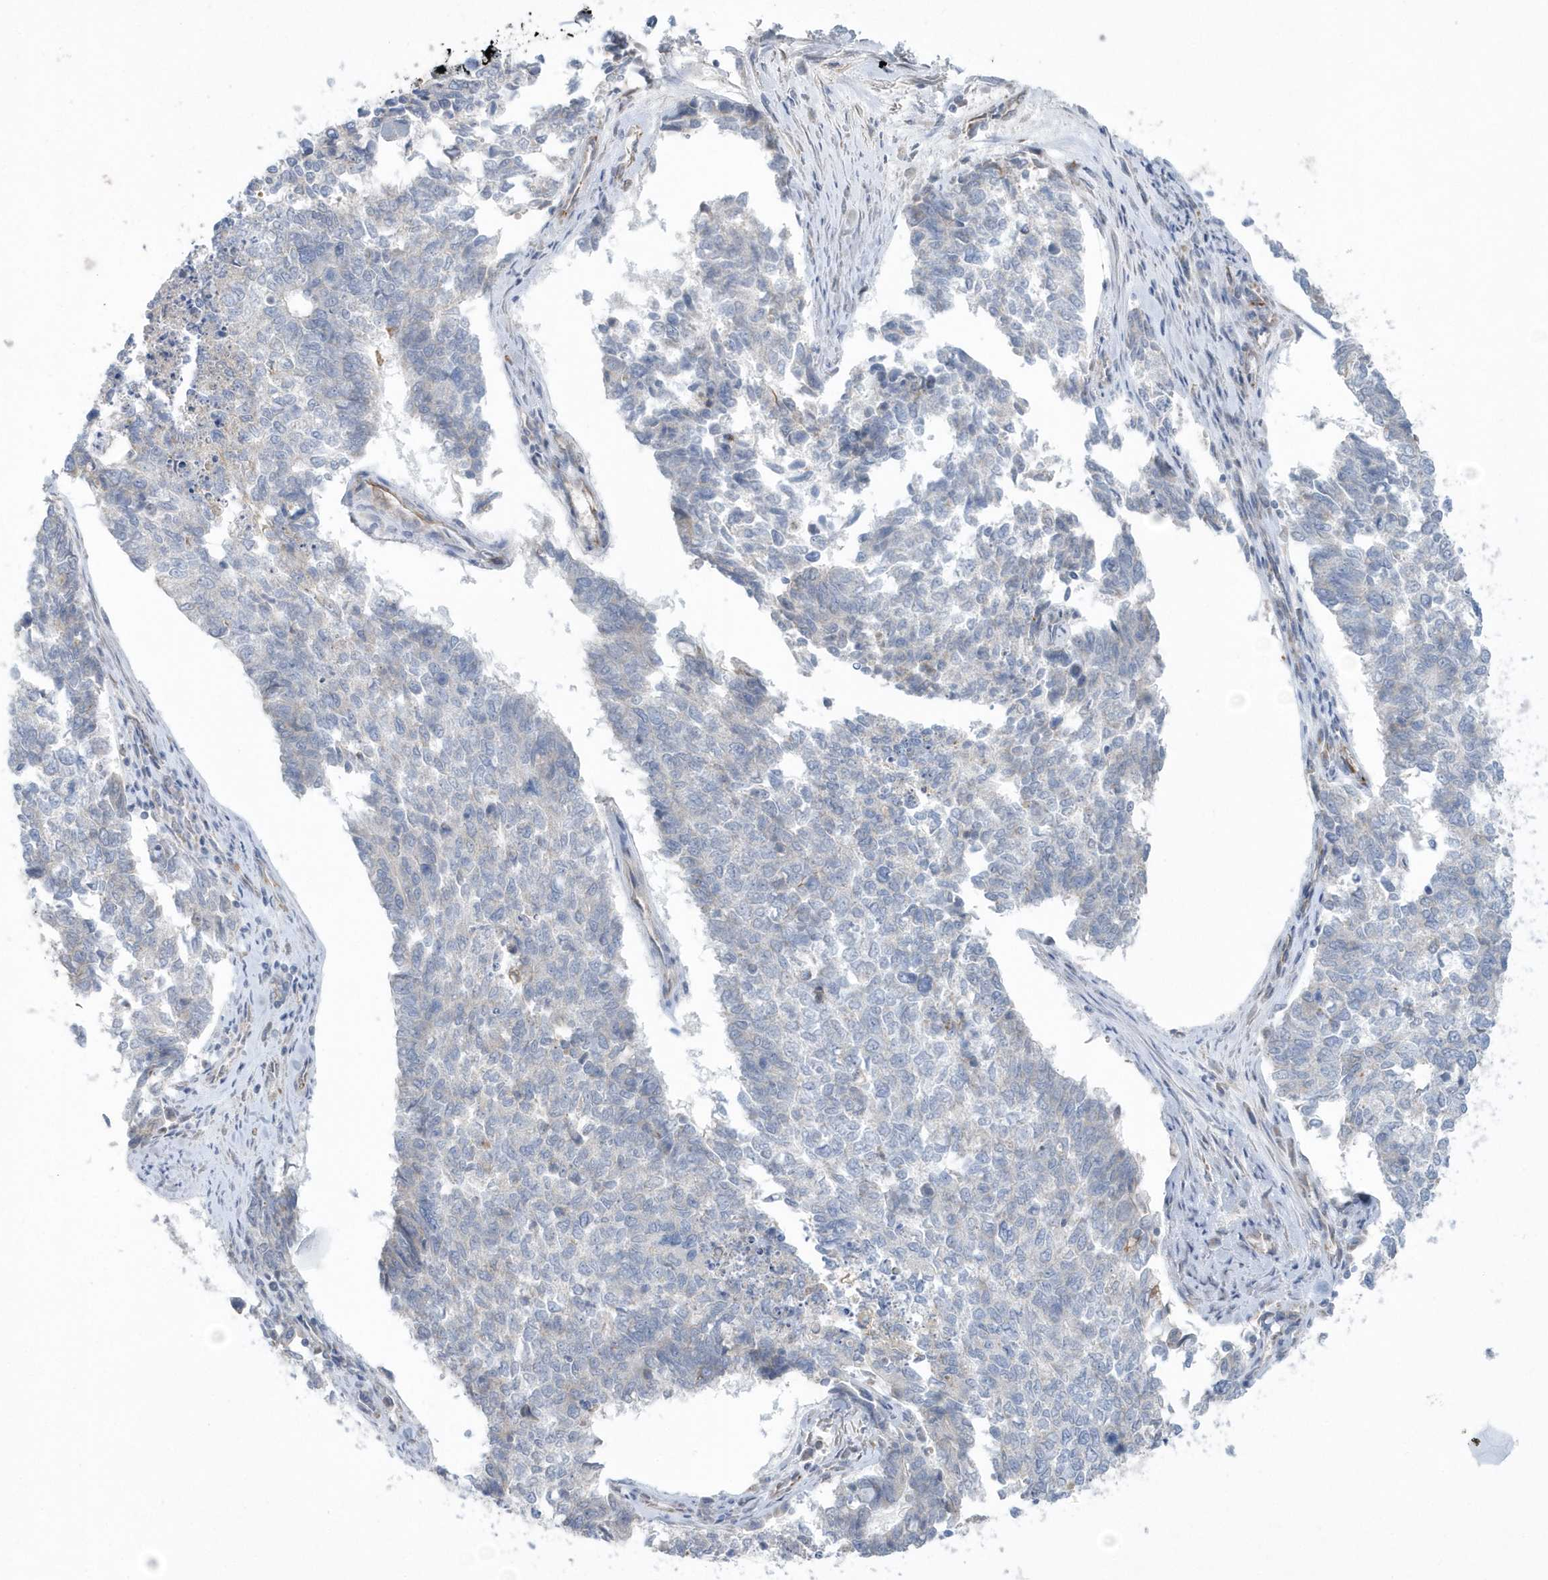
{"staining": {"intensity": "negative", "quantity": "none", "location": "none"}, "tissue": "cervical cancer", "cell_type": "Tumor cells", "image_type": "cancer", "snomed": [{"axis": "morphology", "description": "Squamous cell carcinoma, NOS"}, {"axis": "topography", "description": "Cervix"}], "caption": "This is an immunohistochemistry micrograph of human cervical cancer. There is no positivity in tumor cells.", "gene": "RAB17", "patient": {"sex": "female", "age": 63}}